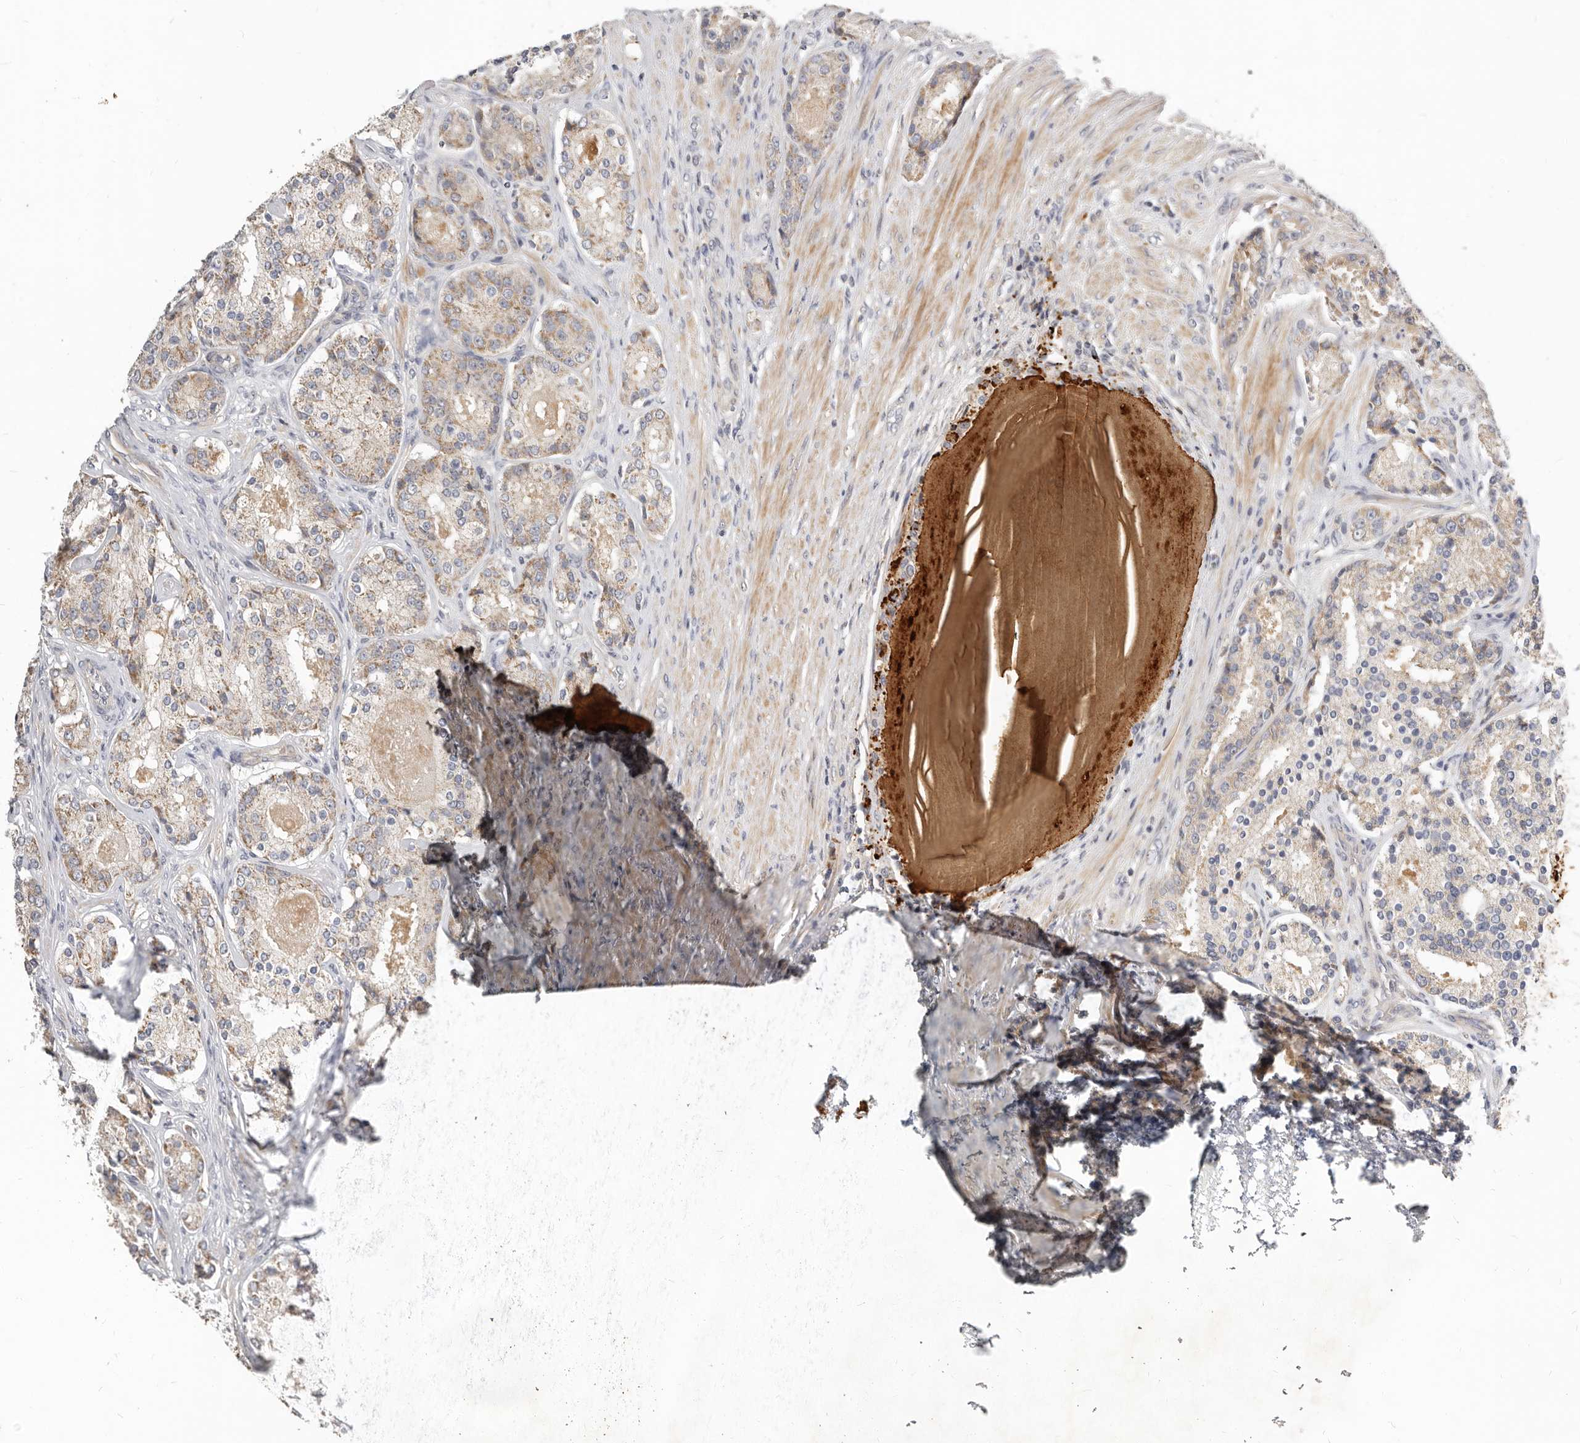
{"staining": {"intensity": "weak", "quantity": ">75%", "location": "cytoplasmic/membranous"}, "tissue": "prostate cancer", "cell_type": "Tumor cells", "image_type": "cancer", "snomed": [{"axis": "morphology", "description": "Adenocarcinoma, High grade"}, {"axis": "topography", "description": "Prostate"}], "caption": "A brown stain highlights weak cytoplasmic/membranous expression of a protein in human high-grade adenocarcinoma (prostate) tumor cells.", "gene": "MICALL2", "patient": {"sex": "male", "age": 60}}